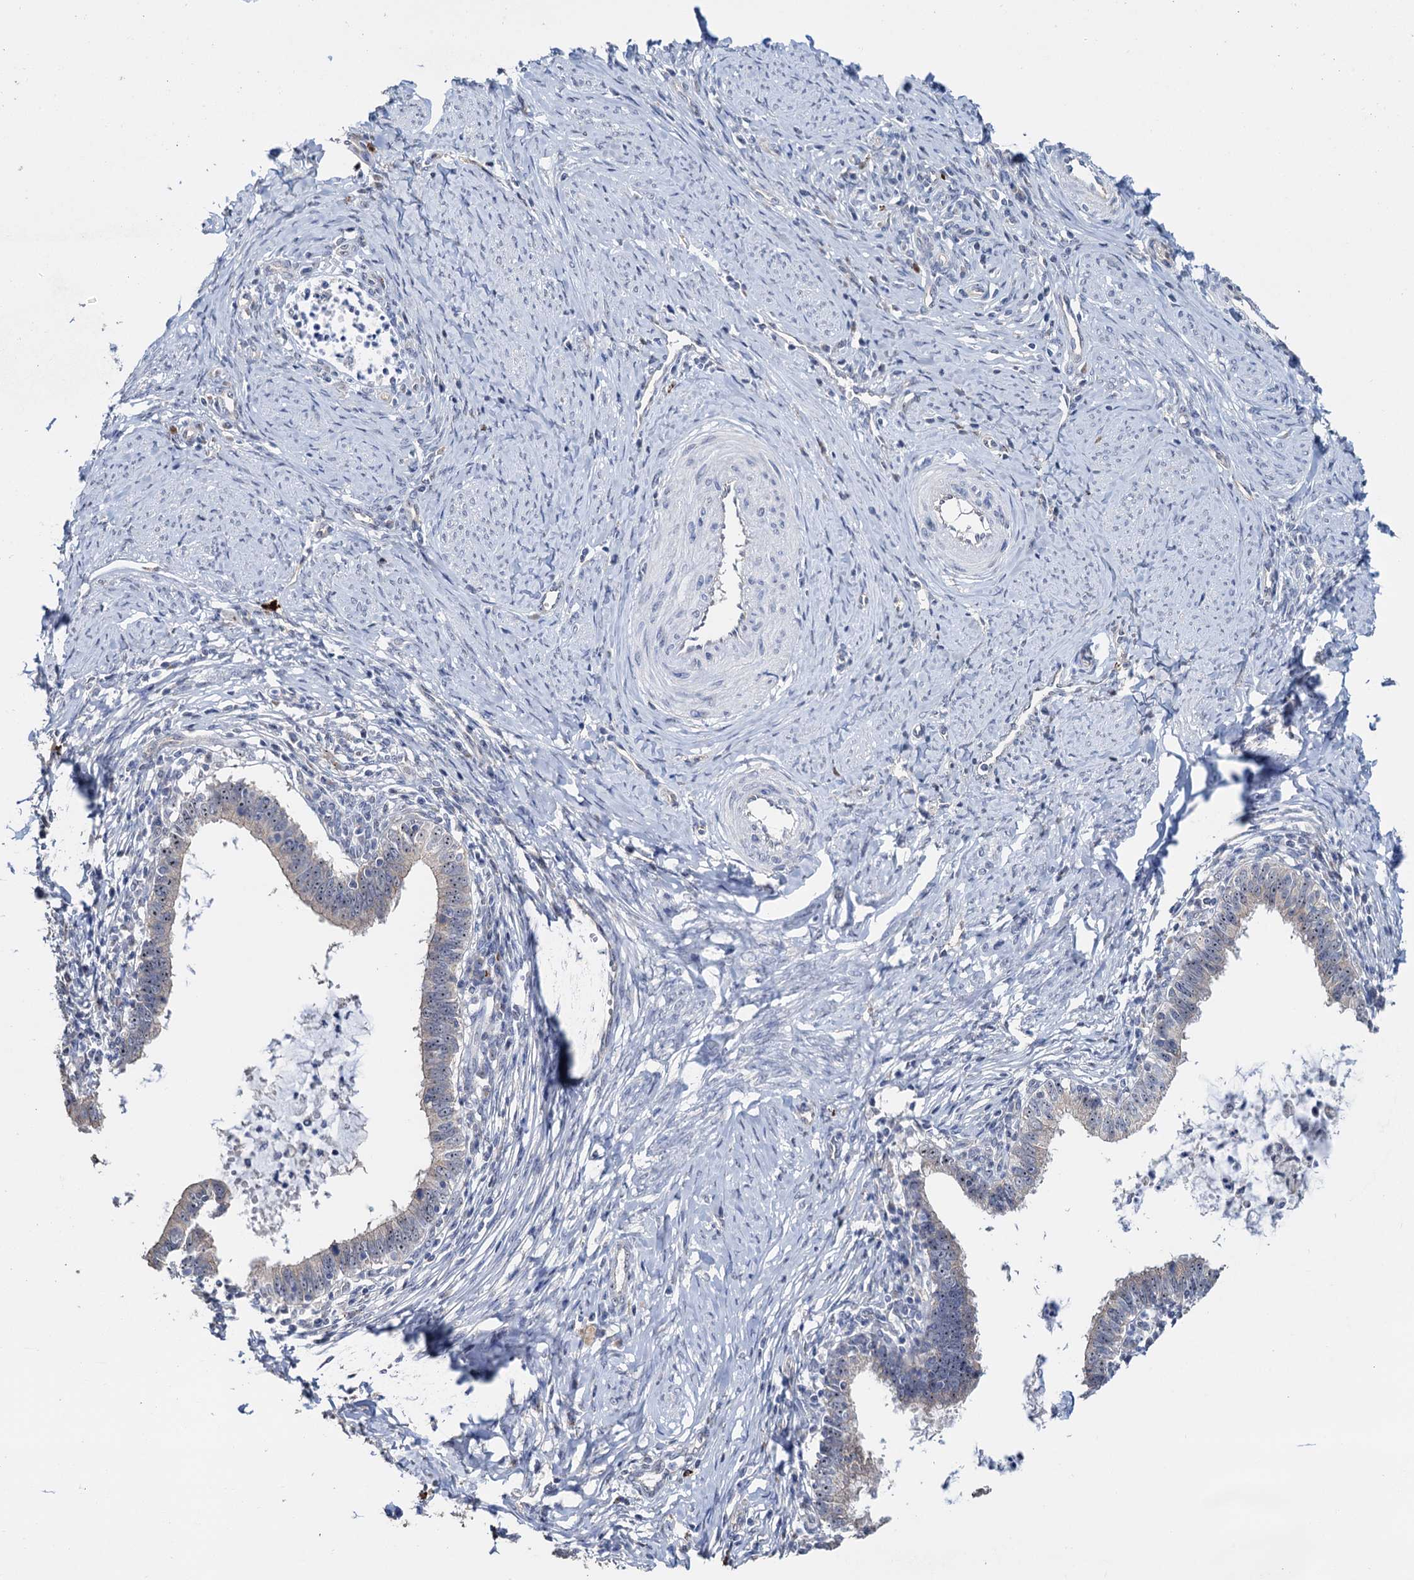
{"staining": {"intensity": "negative", "quantity": "none", "location": "none"}, "tissue": "cervical cancer", "cell_type": "Tumor cells", "image_type": "cancer", "snomed": [{"axis": "morphology", "description": "Adenocarcinoma, NOS"}, {"axis": "topography", "description": "Cervix"}], "caption": "High magnification brightfield microscopy of cervical cancer stained with DAB (brown) and counterstained with hematoxylin (blue): tumor cells show no significant positivity. (DAB (3,3'-diaminobenzidine) IHC visualized using brightfield microscopy, high magnification).", "gene": "C2CD3", "patient": {"sex": "female", "age": 36}}